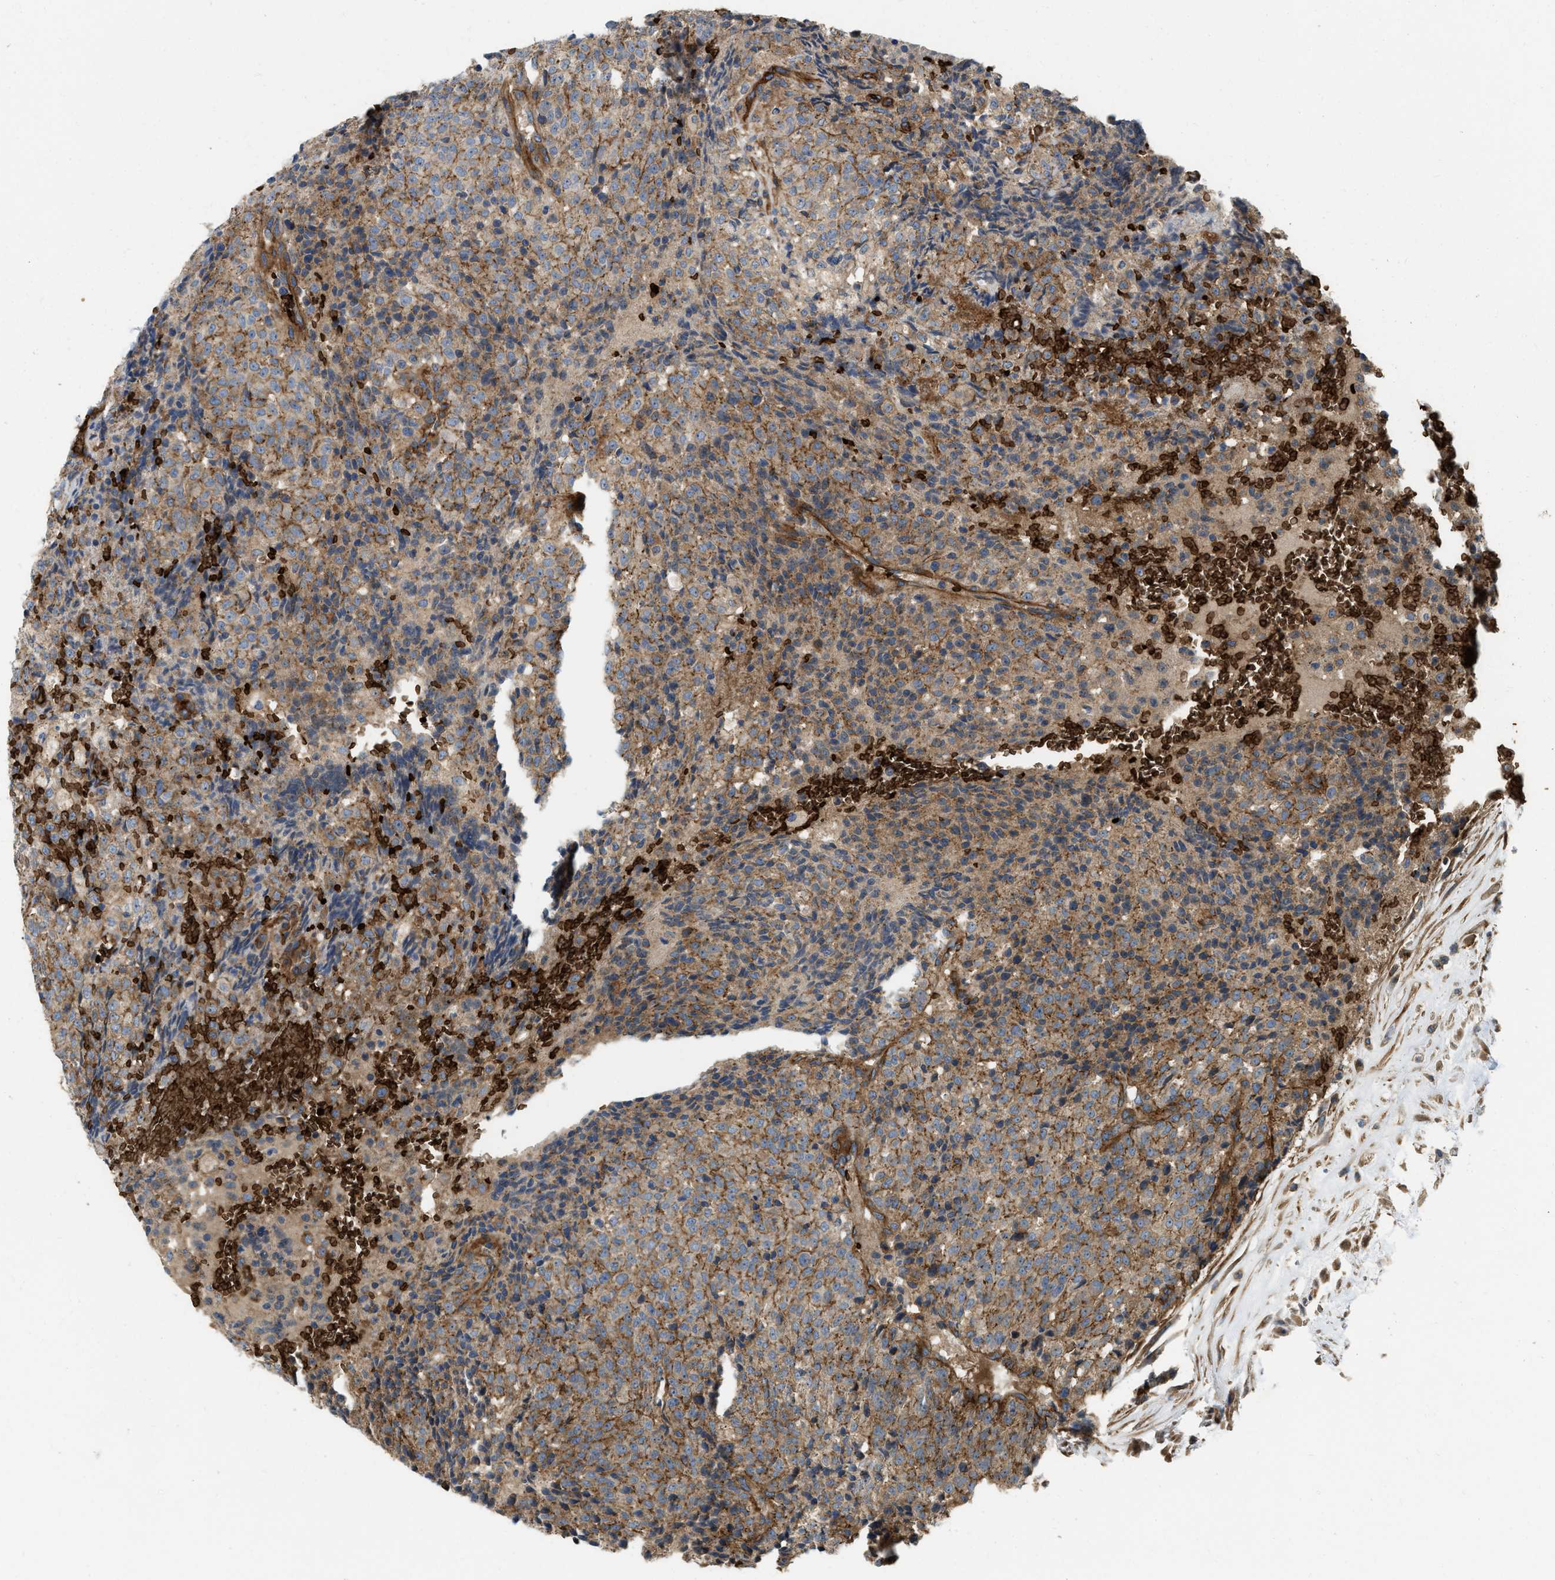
{"staining": {"intensity": "moderate", "quantity": ">75%", "location": "cytoplasmic/membranous"}, "tissue": "testis cancer", "cell_type": "Tumor cells", "image_type": "cancer", "snomed": [{"axis": "morphology", "description": "Seminoma, NOS"}, {"axis": "topography", "description": "Testis"}], "caption": "High-magnification brightfield microscopy of testis cancer stained with DAB (3,3'-diaminobenzidine) (brown) and counterstained with hematoxylin (blue). tumor cells exhibit moderate cytoplasmic/membranous staining is present in approximately>75% of cells.", "gene": "ERC1", "patient": {"sex": "male", "age": 59}}